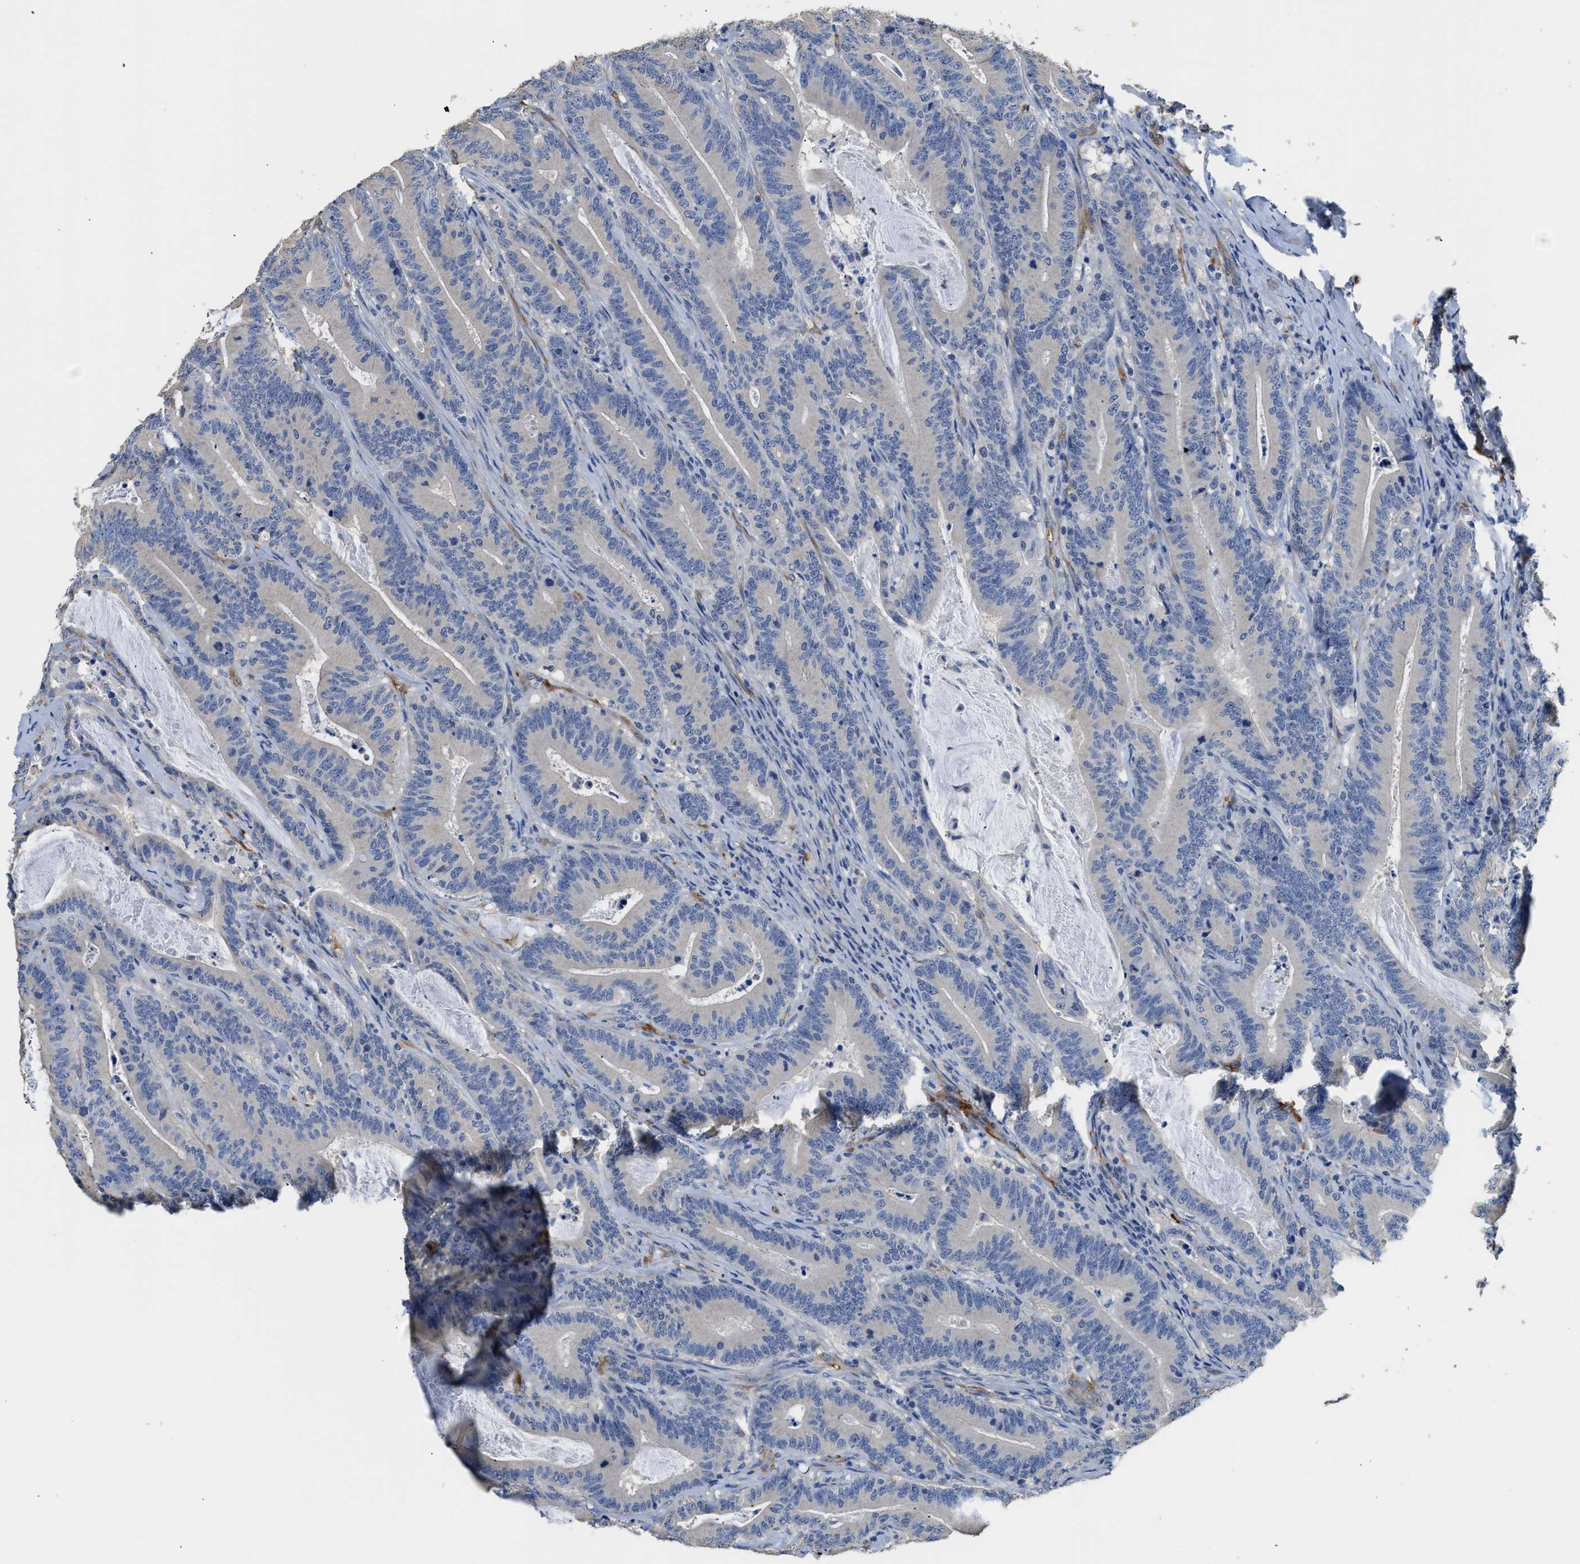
{"staining": {"intensity": "negative", "quantity": "none", "location": "none"}, "tissue": "colorectal cancer", "cell_type": "Tumor cells", "image_type": "cancer", "snomed": [{"axis": "morphology", "description": "Adenocarcinoma, NOS"}, {"axis": "topography", "description": "Colon"}], "caption": "Adenocarcinoma (colorectal) stained for a protein using IHC displays no expression tumor cells.", "gene": "ZSWIM5", "patient": {"sex": "female", "age": 66}}